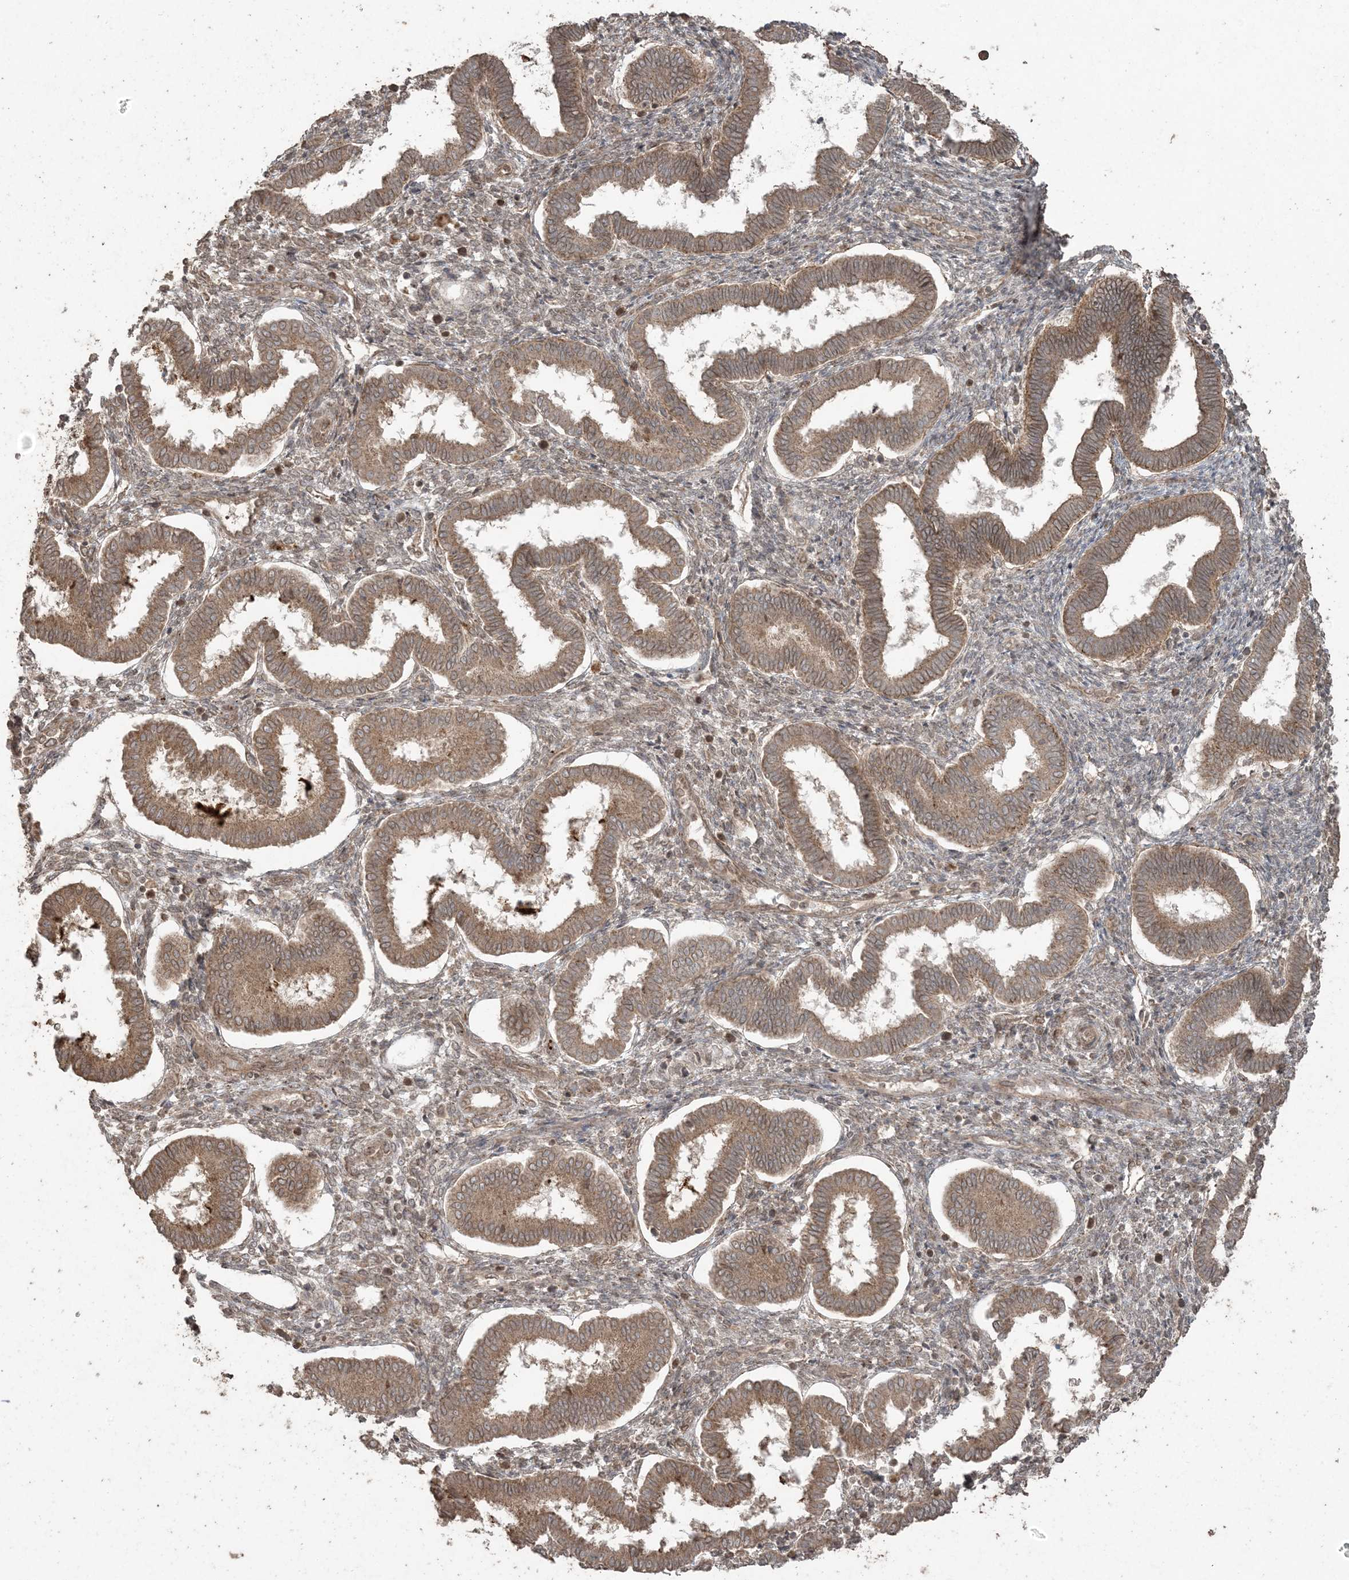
{"staining": {"intensity": "moderate", "quantity": ">75%", "location": "cytoplasmic/membranous,nuclear"}, "tissue": "endometrium", "cell_type": "Cells in endometrial stroma", "image_type": "normal", "snomed": [{"axis": "morphology", "description": "Normal tissue, NOS"}, {"axis": "topography", "description": "Endometrium"}], "caption": "IHC staining of unremarkable endometrium, which exhibits medium levels of moderate cytoplasmic/membranous,nuclear positivity in about >75% of cells in endometrial stroma indicating moderate cytoplasmic/membranous,nuclear protein expression. The staining was performed using DAB (brown) for protein detection and nuclei were counterstained in hematoxylin (blue).", "gene": "DDX19B", "patient": {"sex": "female", "age": 24}}